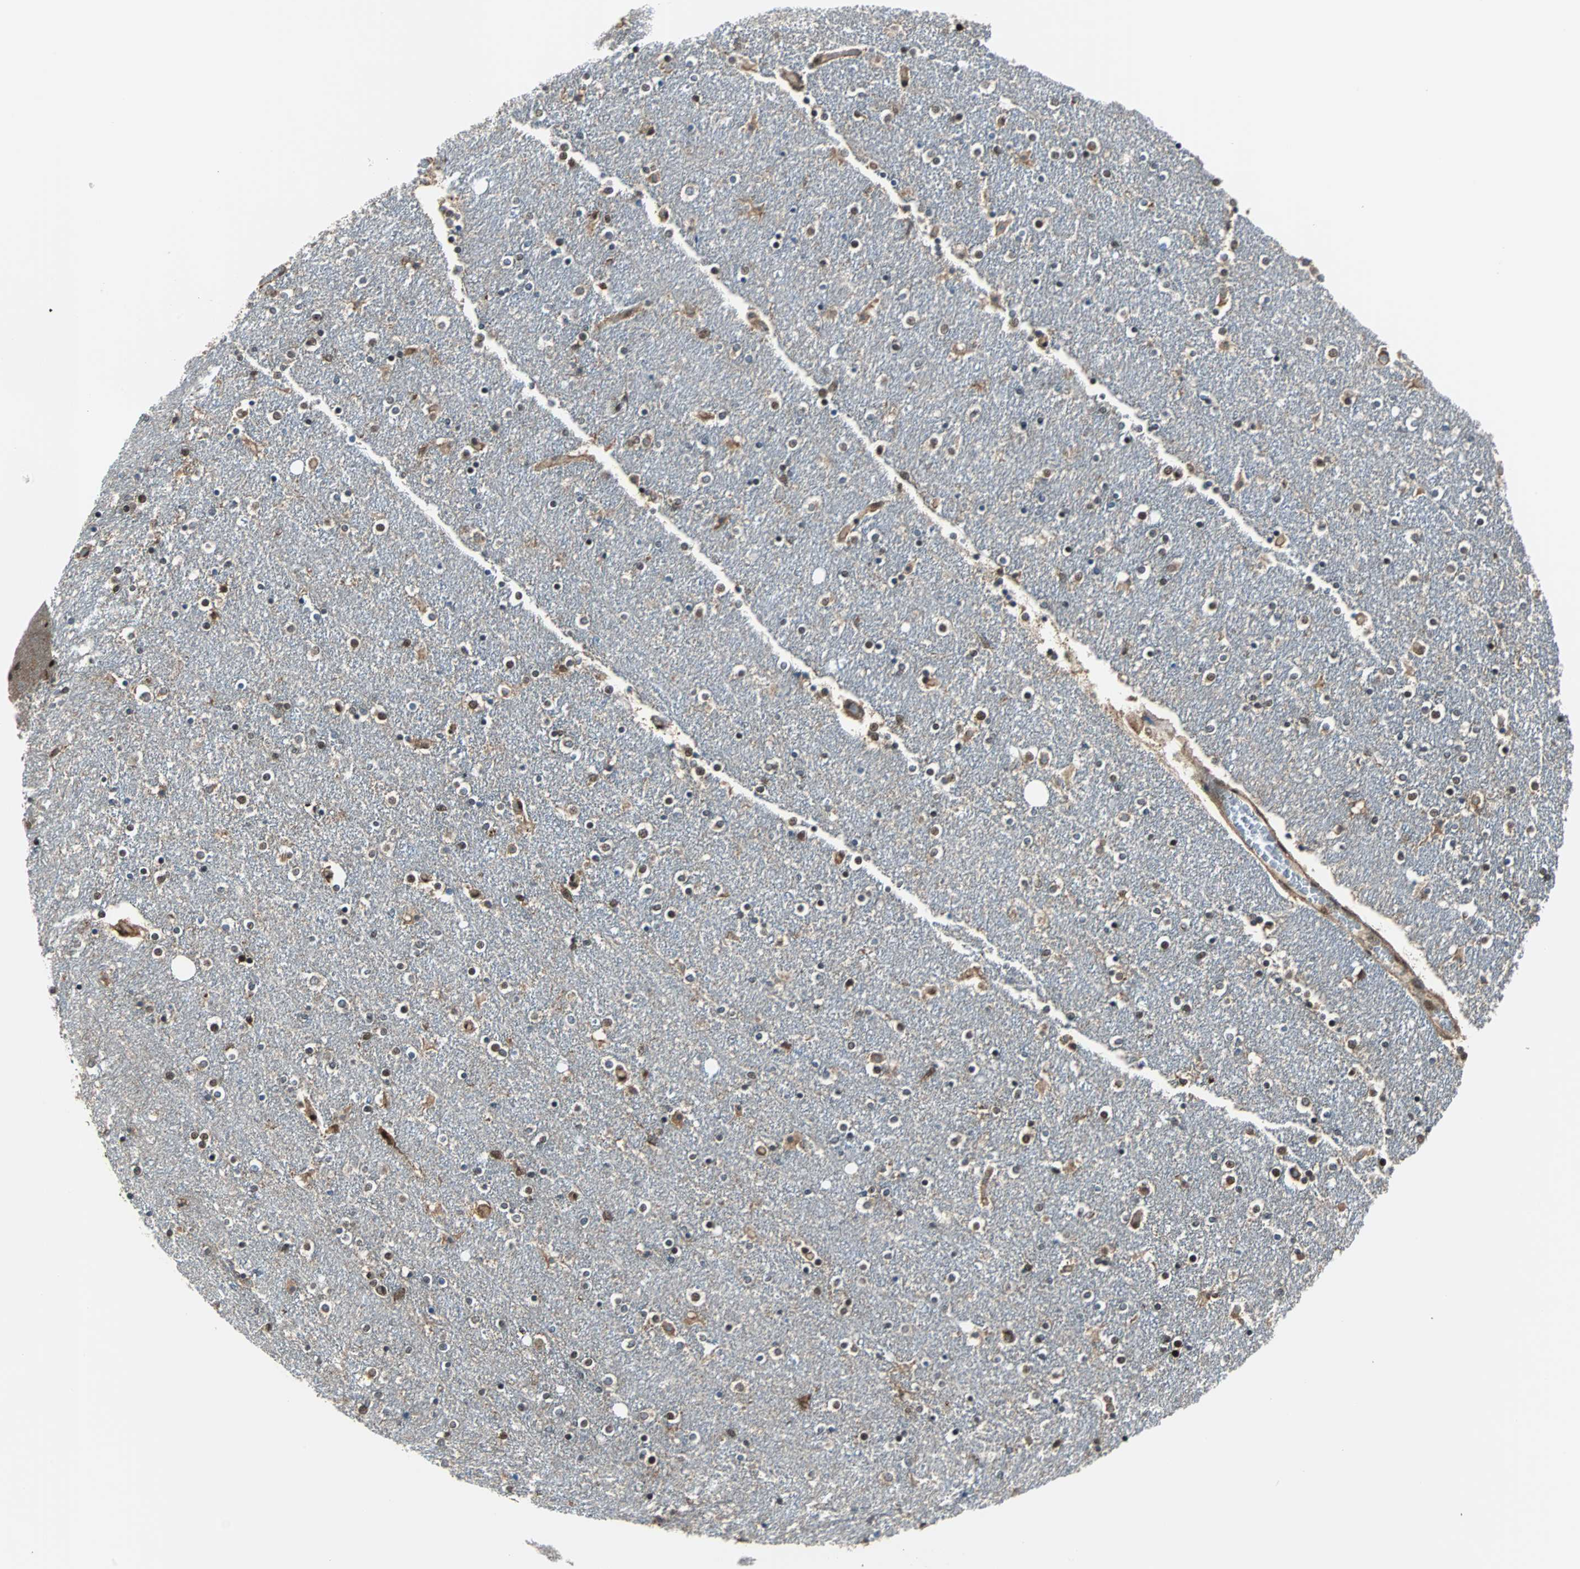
{"staining": {"intensity": "moderate", "quantity": "25%-75%", "location": "cytoplasmic/membranous,nuclear"}, "tissue": "caudate", "cell_type": "Glial cells", "image_type": "normal", "snomed": [{"axis": "morphology", "description": "Normal tissue, NOS"}, {"axis": "topography", "description": "Lateral ventricle wall"}], "caption": "DAB (3,3'-diaminobenzidine) immunohistochemical staining of benign caudate exhibits moderate cytoplasmic/membranous,nuclear protein staining in about 25%-75% of glial cells.", "gene": "VCP", "patient": {"sex": "female", "age": 54}}